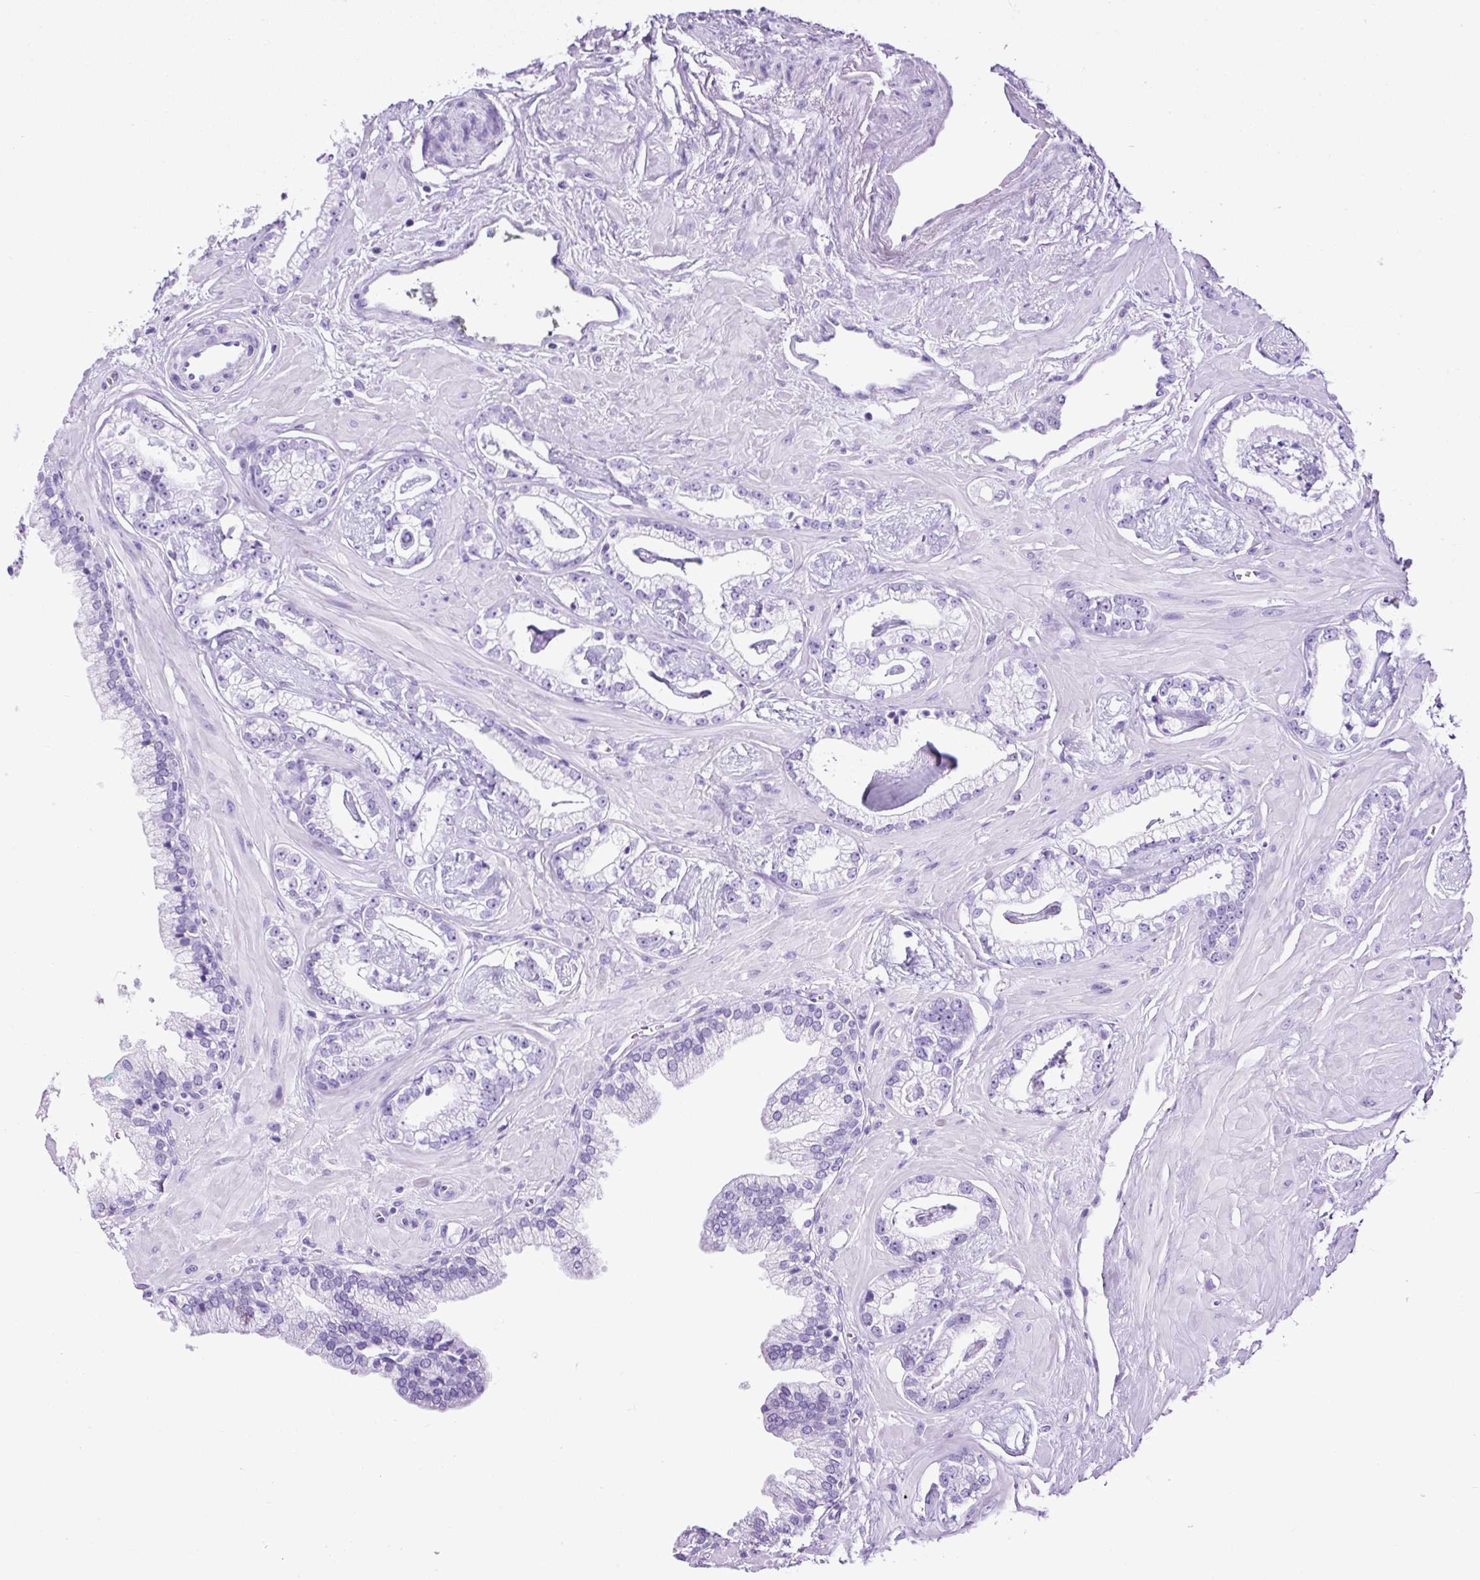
{"staining": {"intensity": "negative", "quantity": "none", "location": "none"}, "tissue": "prostate cancer", "cell_type": "Tumor cells", "image_type": "cancer", "snomed": [{"axis": "morphology", "description": "Adenocarcinoma, Low grade"}, {"axis": "topography", "description": "Prostate"}], "caption": "Tumor cells show no significant protein positivity in prostate cancer. (DAB immunohistochemistry (IHC) with hematoxylin counter stain).", "gene": "CEL", "patient": {"sex": "male", "age": 60}}